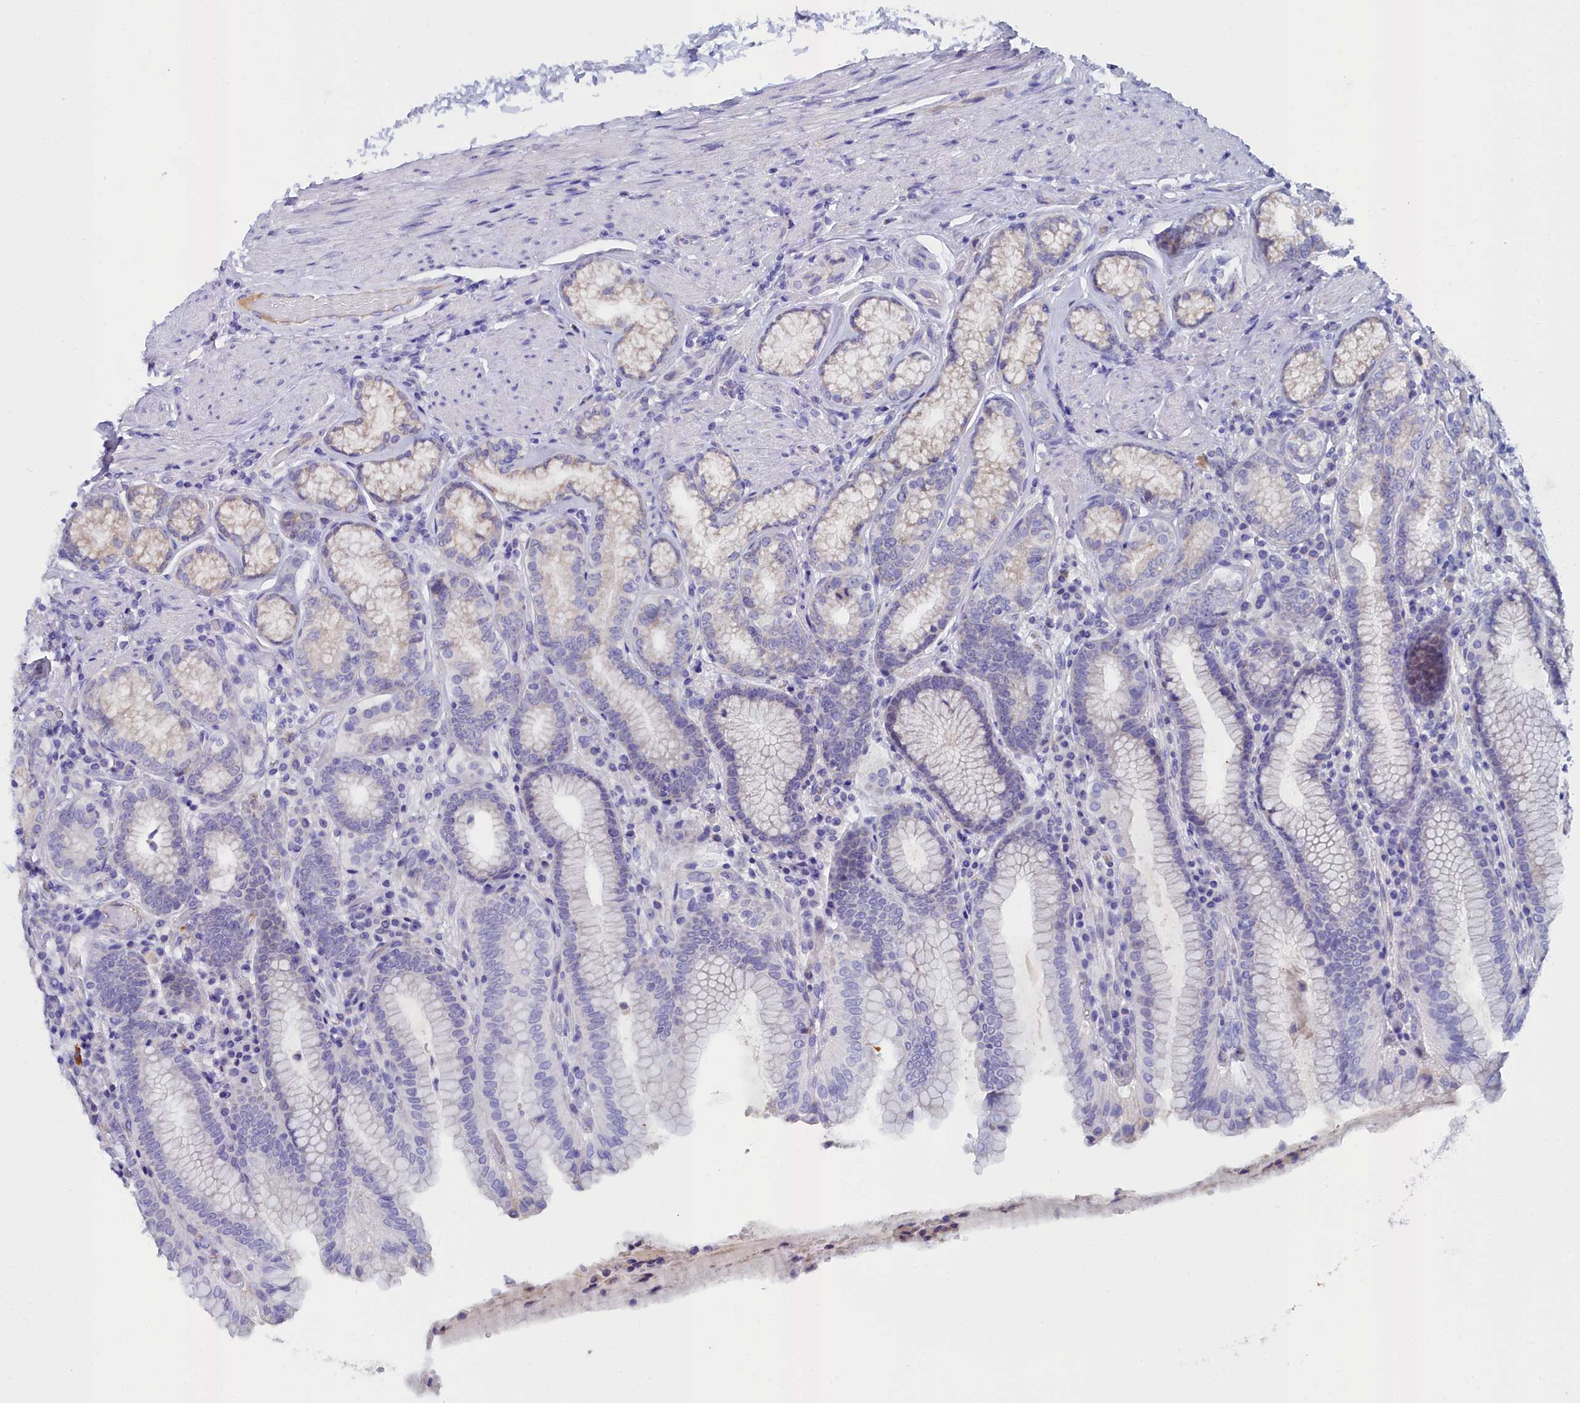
{"staining": {"intensity": "negative", "quantity": "none", "location": "none"}, "tissue": "stomach", "cell_type": "Glandular cells", "image_type": "normal", "snomed": [{"axis": "morphology", "description": "Normal tissue, NOS"}, {"axis": "topography", "description": "Stomach, upper"}, {"axis": "topography", "description": "Stomach, lower"}], "caption": "High magnification brightfield microscopy of unremarkable stomach stained with DAB (3,3'-diaminobenzidine) (brown) and counterstained with hematoxylin (blue): glandular cells show no significant positivity.", "gene": "SLC49A3", "patient": {"sex": "female", "age": 76}}